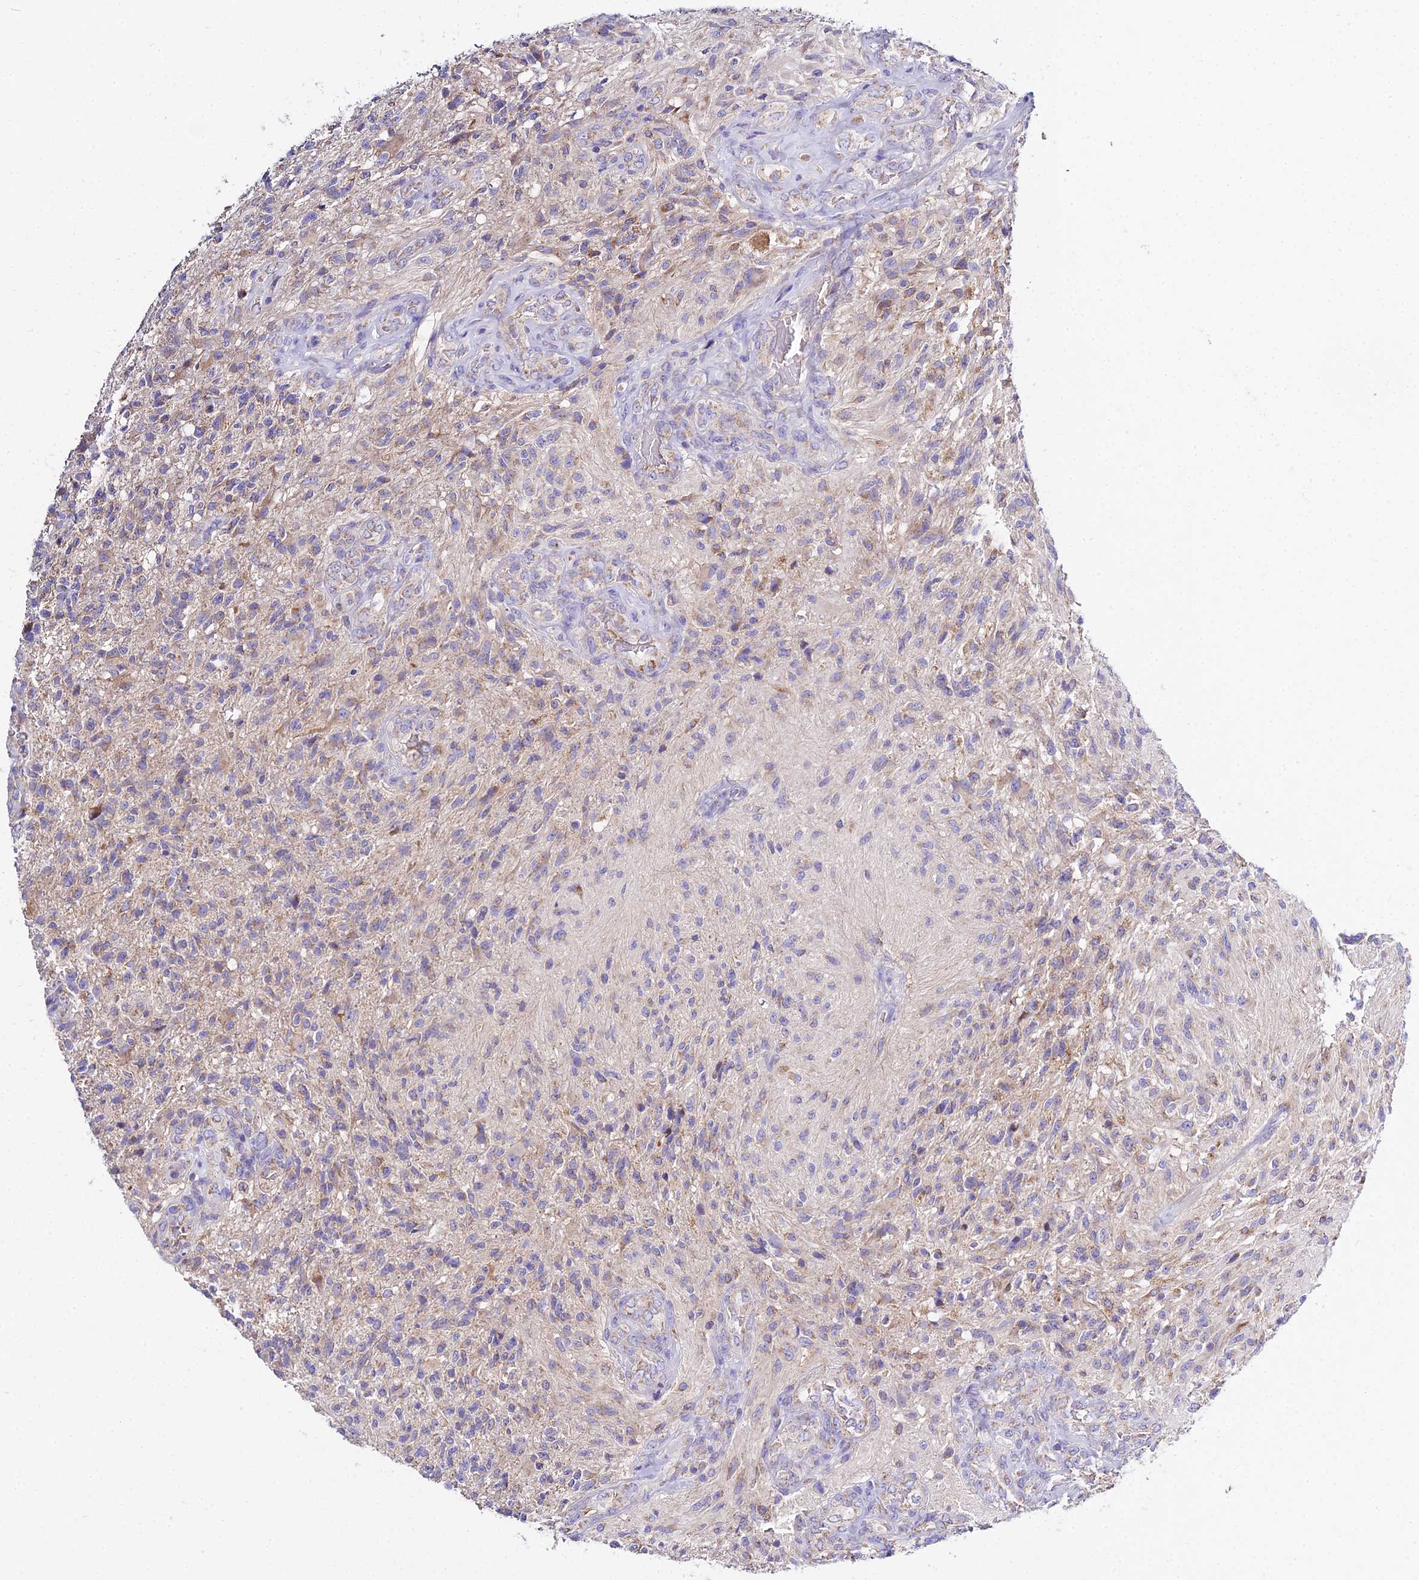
{"staining": {"intensity": "weak", "quantity": "<25%", "location": "cytoplasmic/membranous"}, "tissue": "glioma", "cell_type": "Tumor cells", "image_type": "cancer", "snomed": [{"axis": "morphology", "description": "Glioma, malignant, High grade"}, {"axis": "topography", "description": "Brain"}], "caption": "Tumor cells show no significant expression in high-grade glioma (malignant).", "gene": "TYW5", "patient": {"sex": "male", "age": 56}}